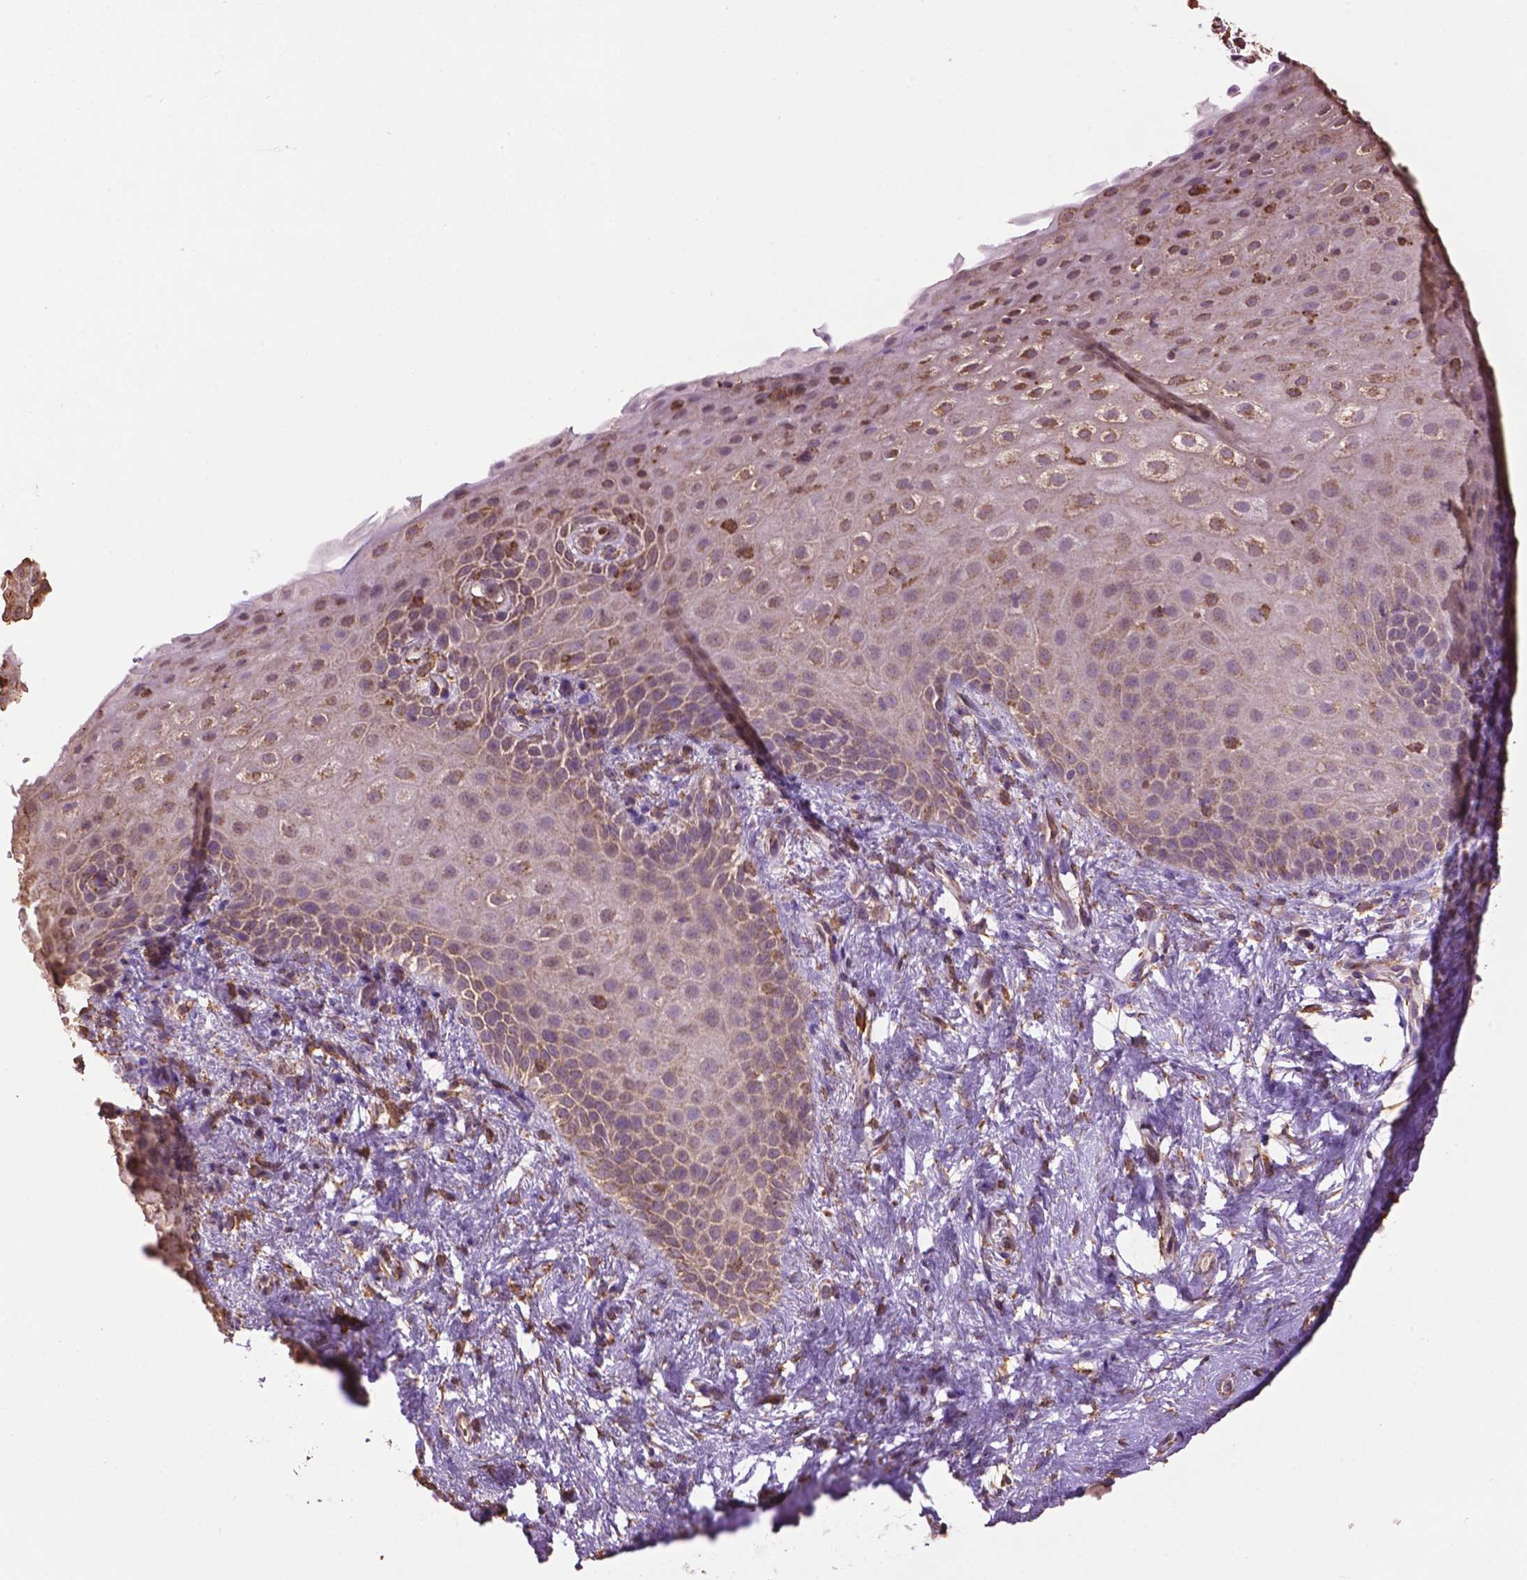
{"staining": {"intensity": "weak", "quantity": "25%-75%", "location": "cytoplasmic/membranous"}, "tissue": "skin", "cell_type": "Epidermal cells", "image_type": "normal", "snomed": [{"axis": "morphology", "description": "Normal tissue, NOS"}, {"axis": "topography", "description": "Anal"}], "caption": "Protein expression analysis of benign skin shows weak cytoplasmic/membranous staining in about 25%-75% of epidermal cells.", "gene": "PPP2R5E", "patient": {"sex": "female", "age": 46}}